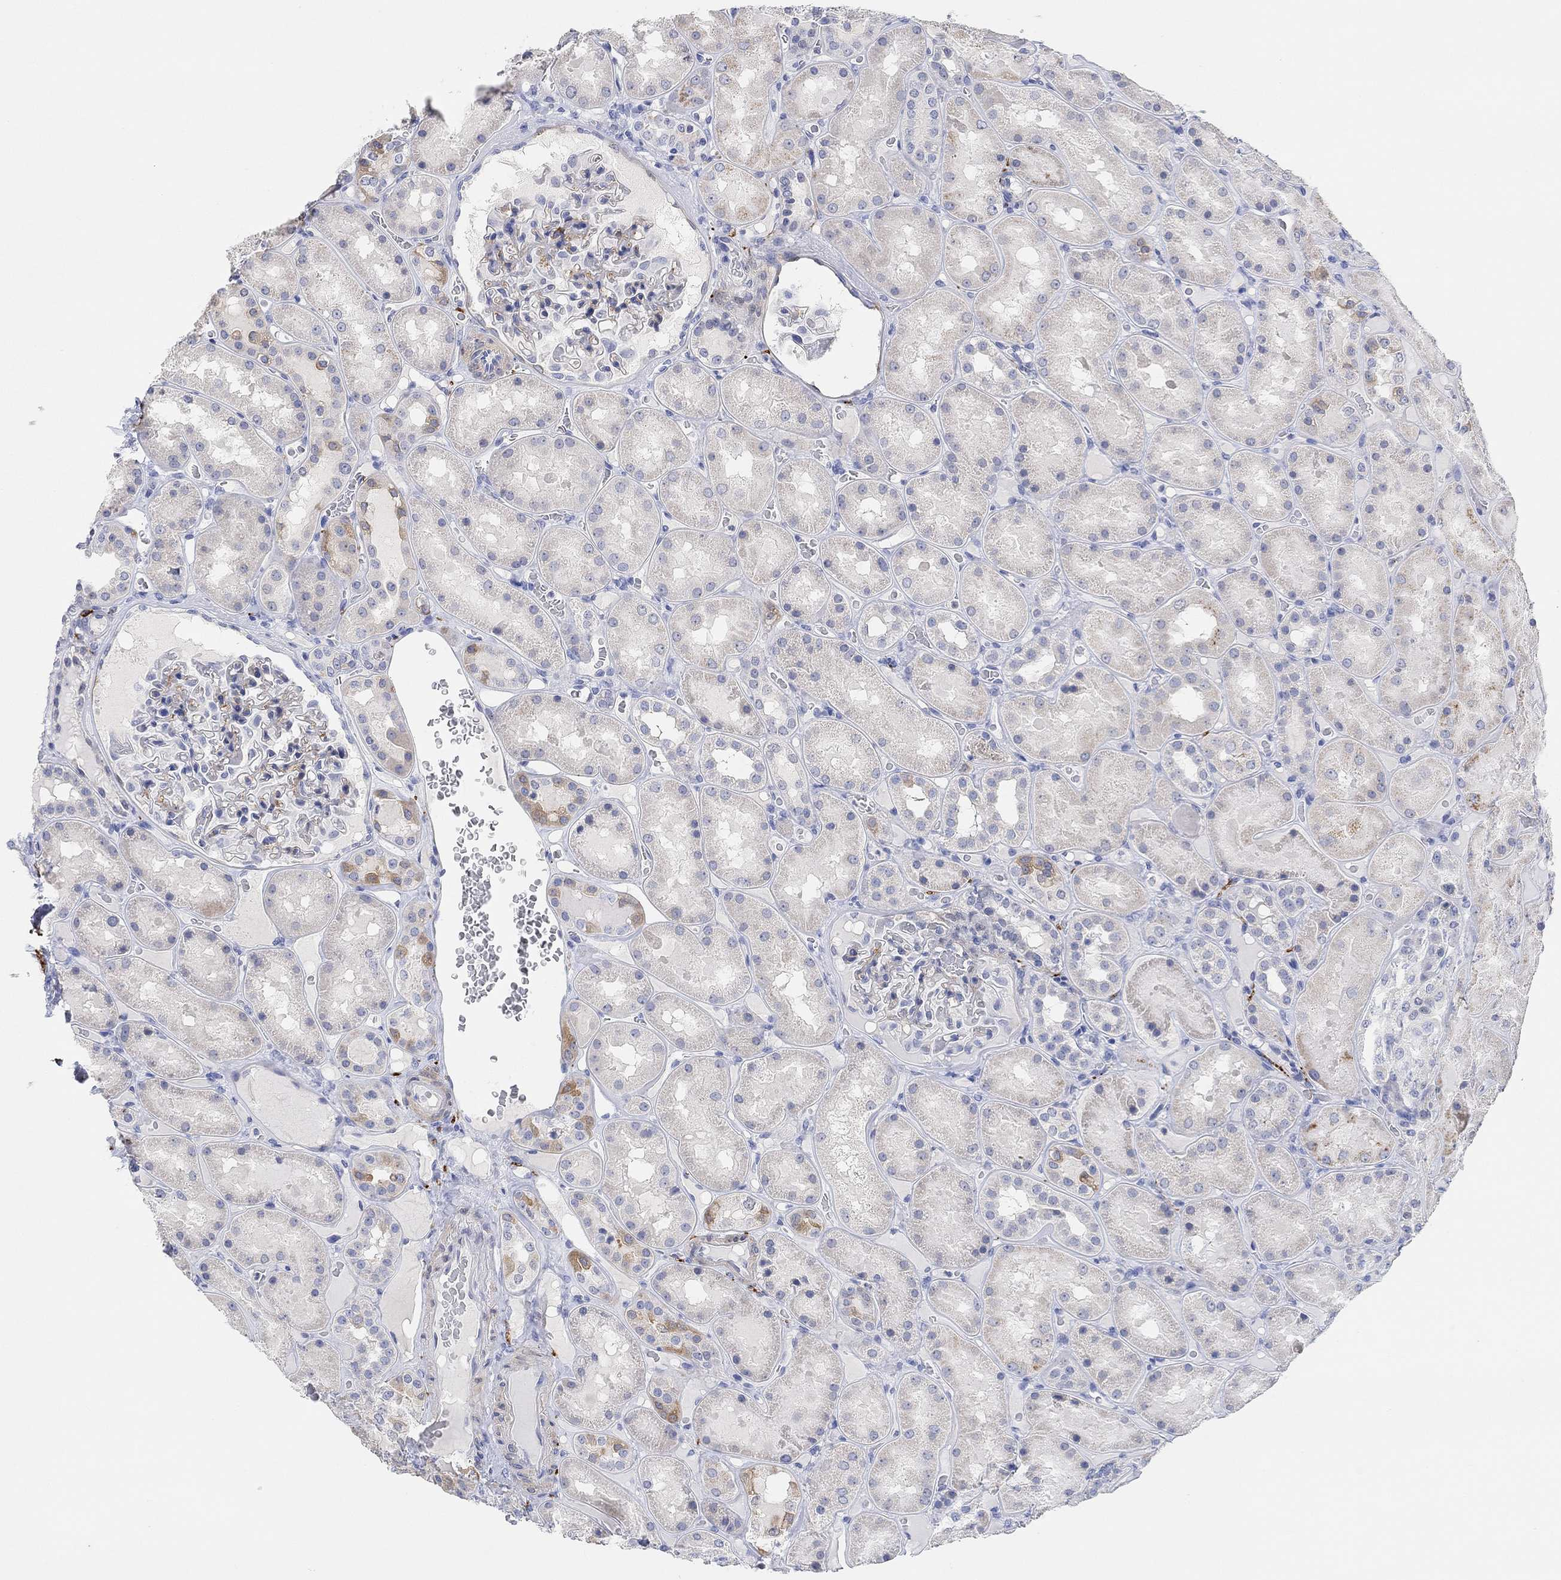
{"staining": {"intensity": "weak", "quantity": "<25%", "location": "cytoplasmic/membranous"}, "tissue": "kidney", "cell_type": "Cells in glomeruli", "image_type": "normal", "snomed": [{"axis": "morphology", "description": "Normal tissue, NOS"}, {"axis": "topography", "description": "Kidney"}], "caption": "Human kidney stained for a protein using immunohistochemistry reveals no positivity in cells in glomeruli.", "gene": "VAT1L", "patient": {"sex": "male", "age": 73}}